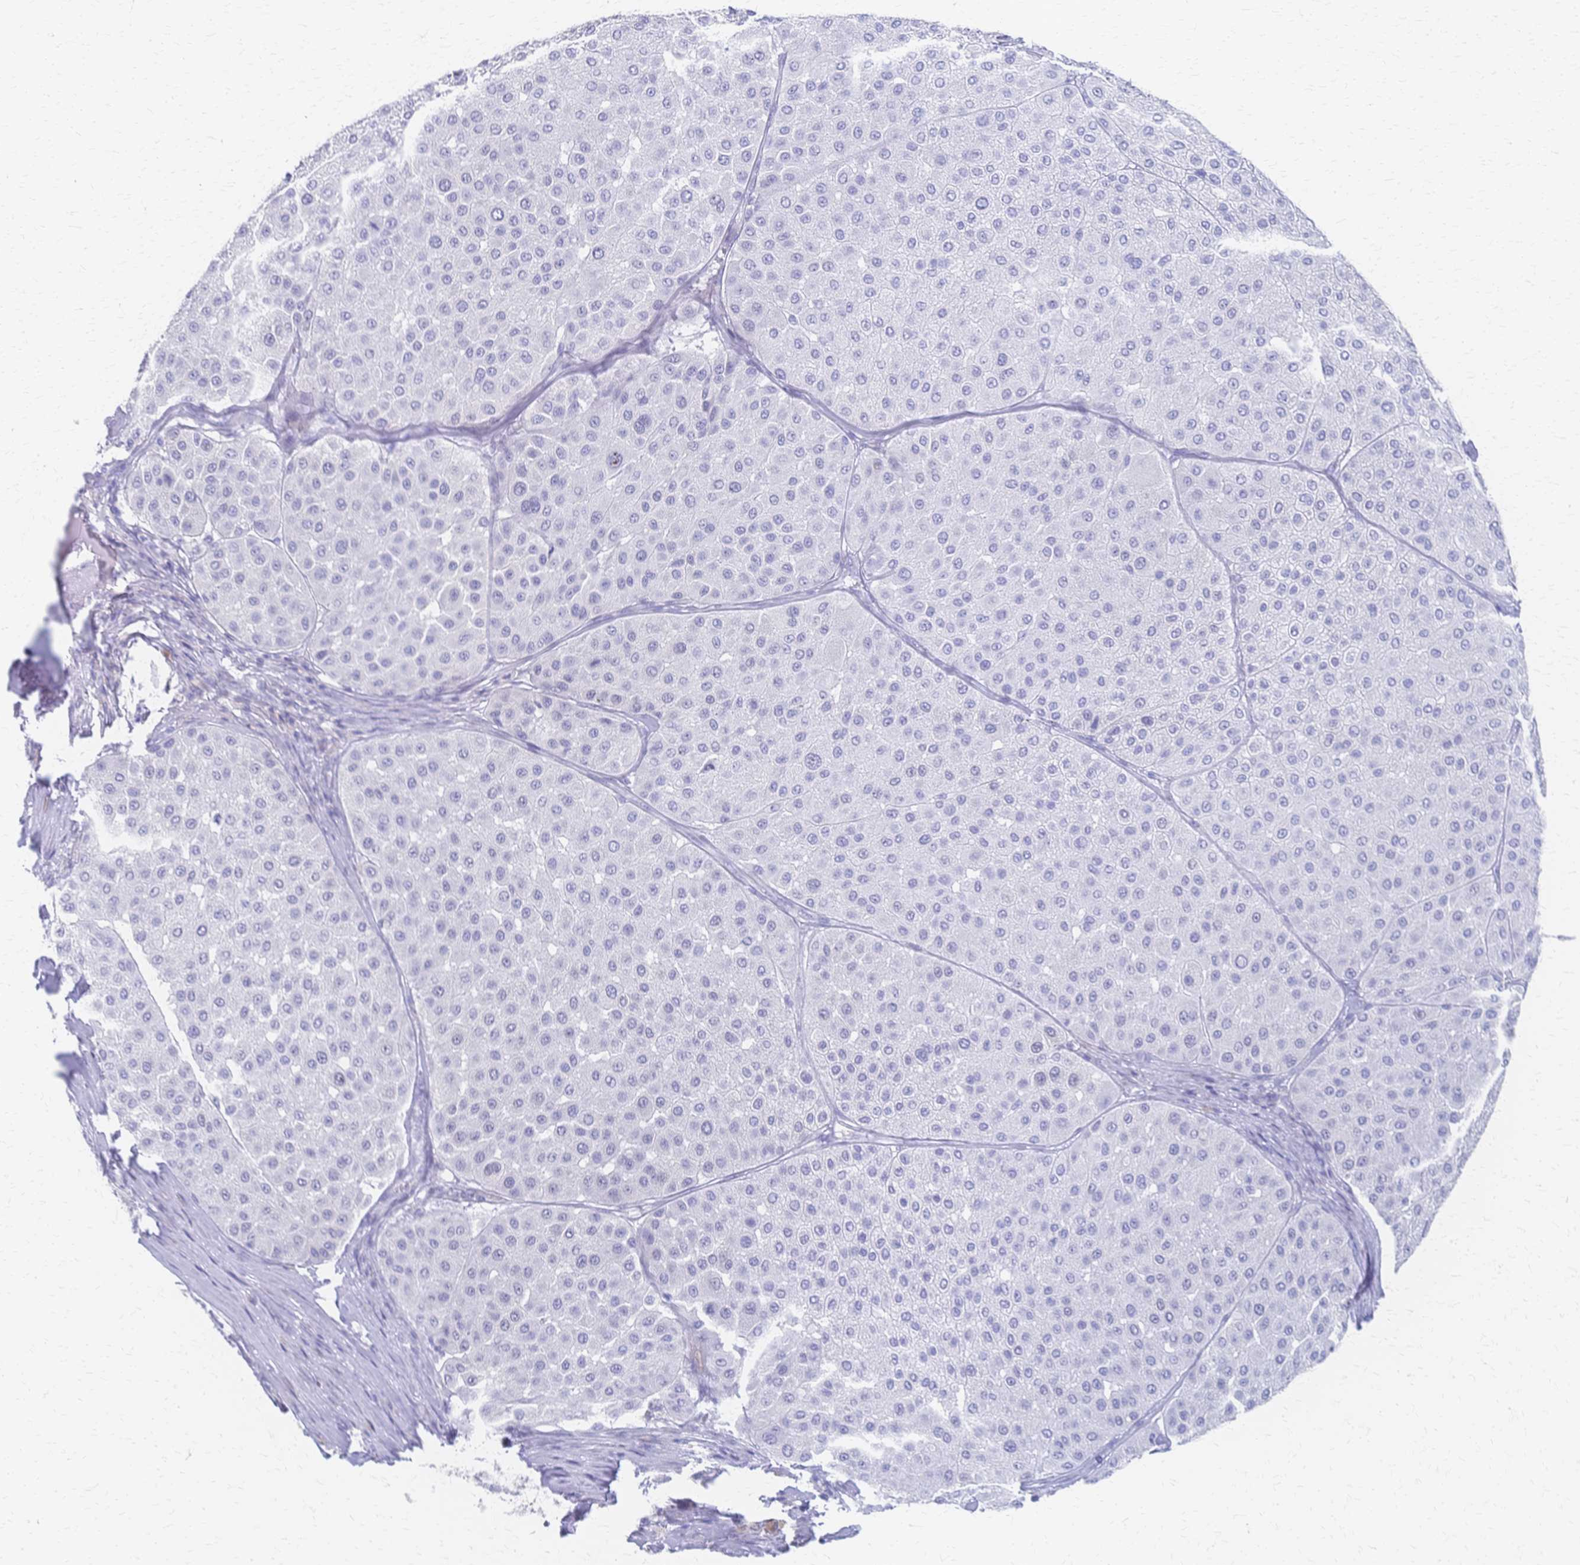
{"staining": {"intensity": "negative", "quantity": "none", "location": "none"}, "tissue": "melanoma", "cell_type": "Tumor cells", "image_type": "cancer", "snomed": [{"axis": "morphology", "description": "Malignant melanoma, Metastatic site"}, {"axis": "topography", "description": "Smooth muscle"}], "caption": "This photomicrograph is of malignant melanoma (metastatic site) stained with IHC to label a protein in brown with the nuclei are counter-stained blue. There is no expression in tumor cells.", "gene": "CYB5A", "patient": {"sex": "male", "age": 41}}